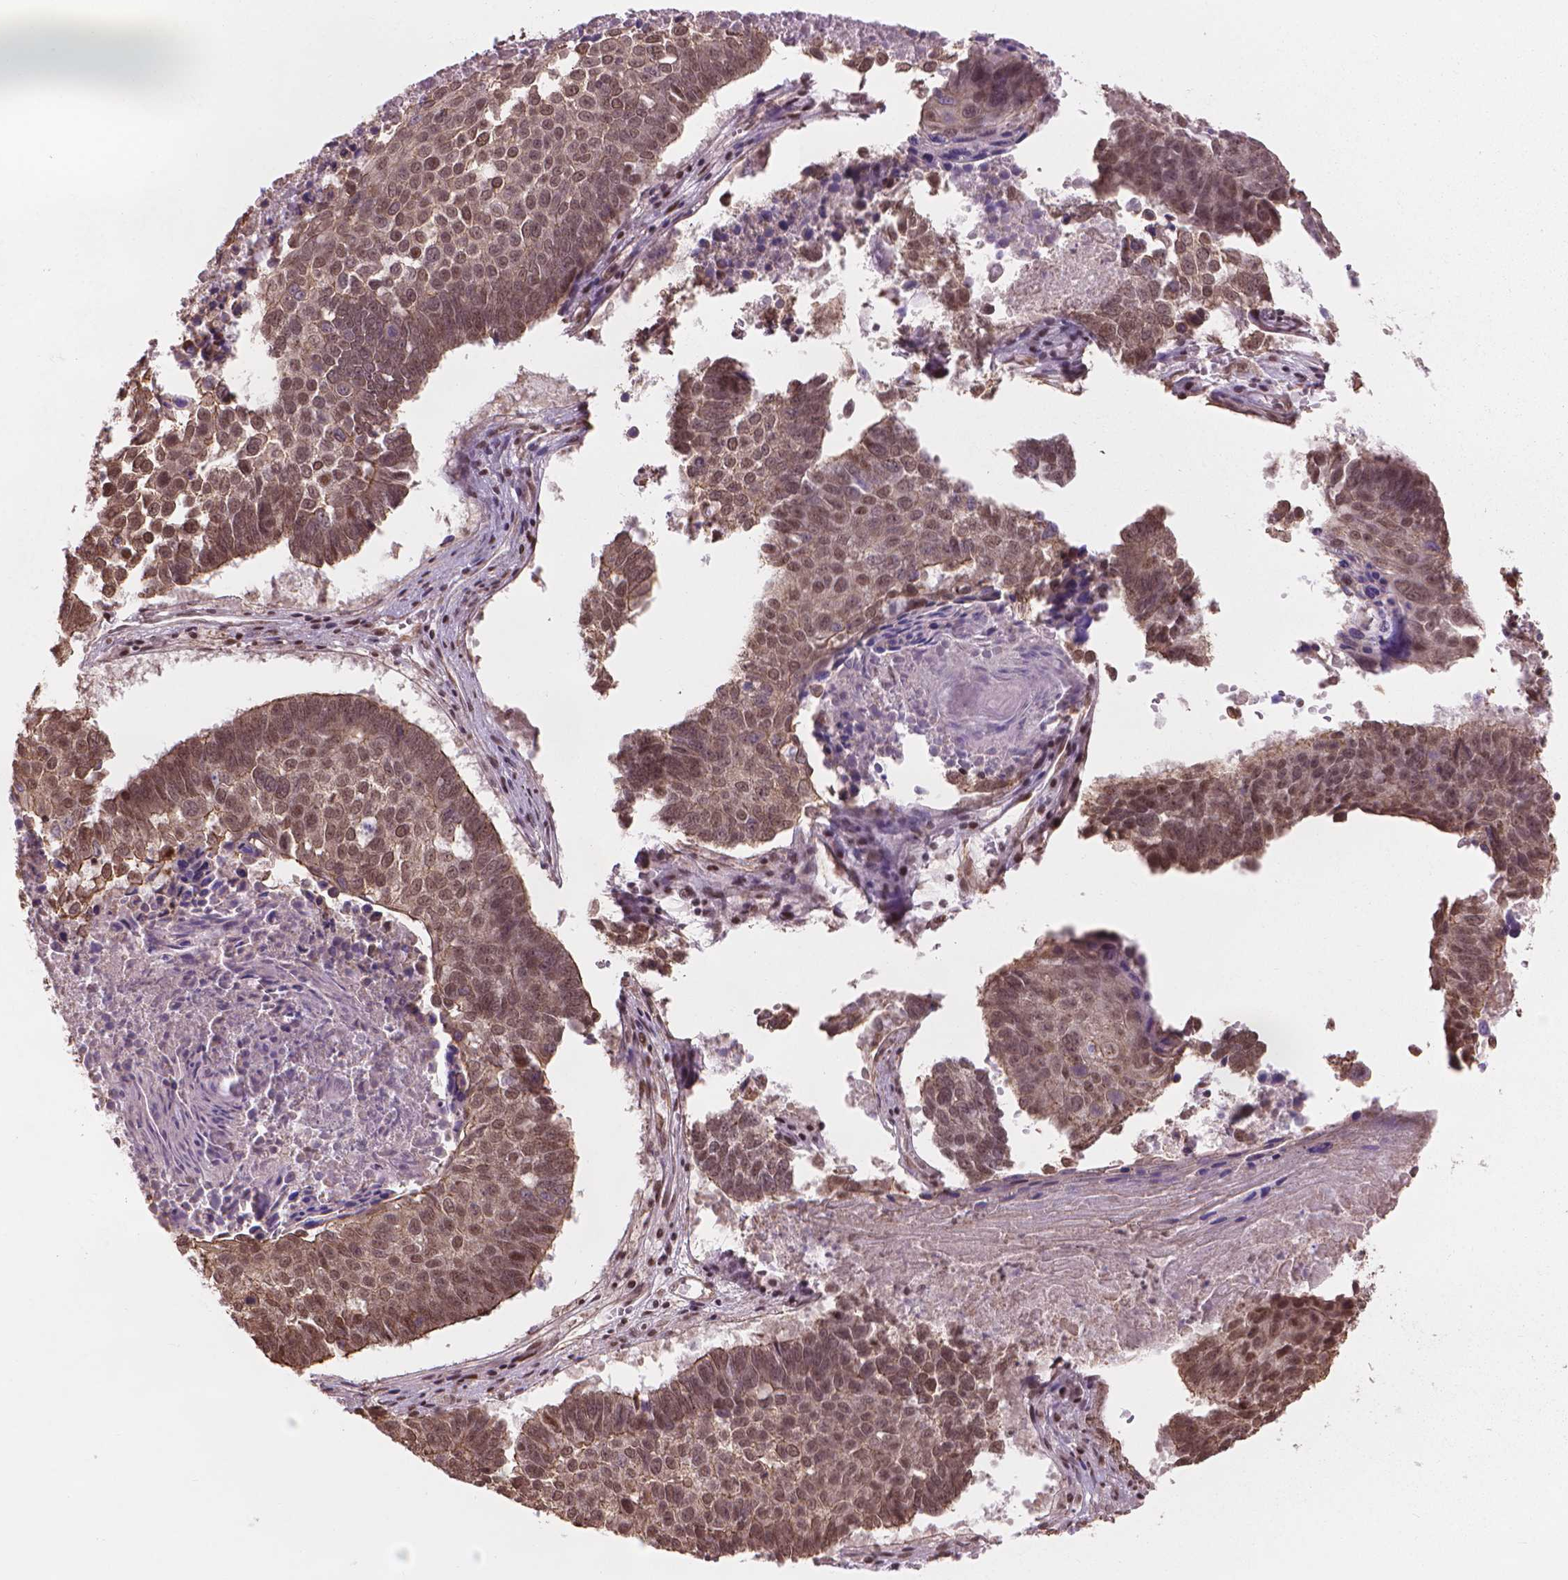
{"staining": {"intensity": "moderate", "quantity": "25%-75%", "location": "cytoplasmic/membranous,nuclear"}, "tissue": "lung cancer", "cell_type": "Tumor cells", "image_type": "cancer", "snomed": [{"axis": "morphology", "description": "Squamous cell carcinoma, NOS"}, {"axis": "topography", "description": "Lung"}], "caption": "Squamous cell carcinoma (lung) stained with IHC demonstrates moderate cytoplasmic/membranous and nuclear staining in approximately 25%-75% of tumor cells.", "gene": "HOXD4", "patient": {"sex": "male", "age": 73}}